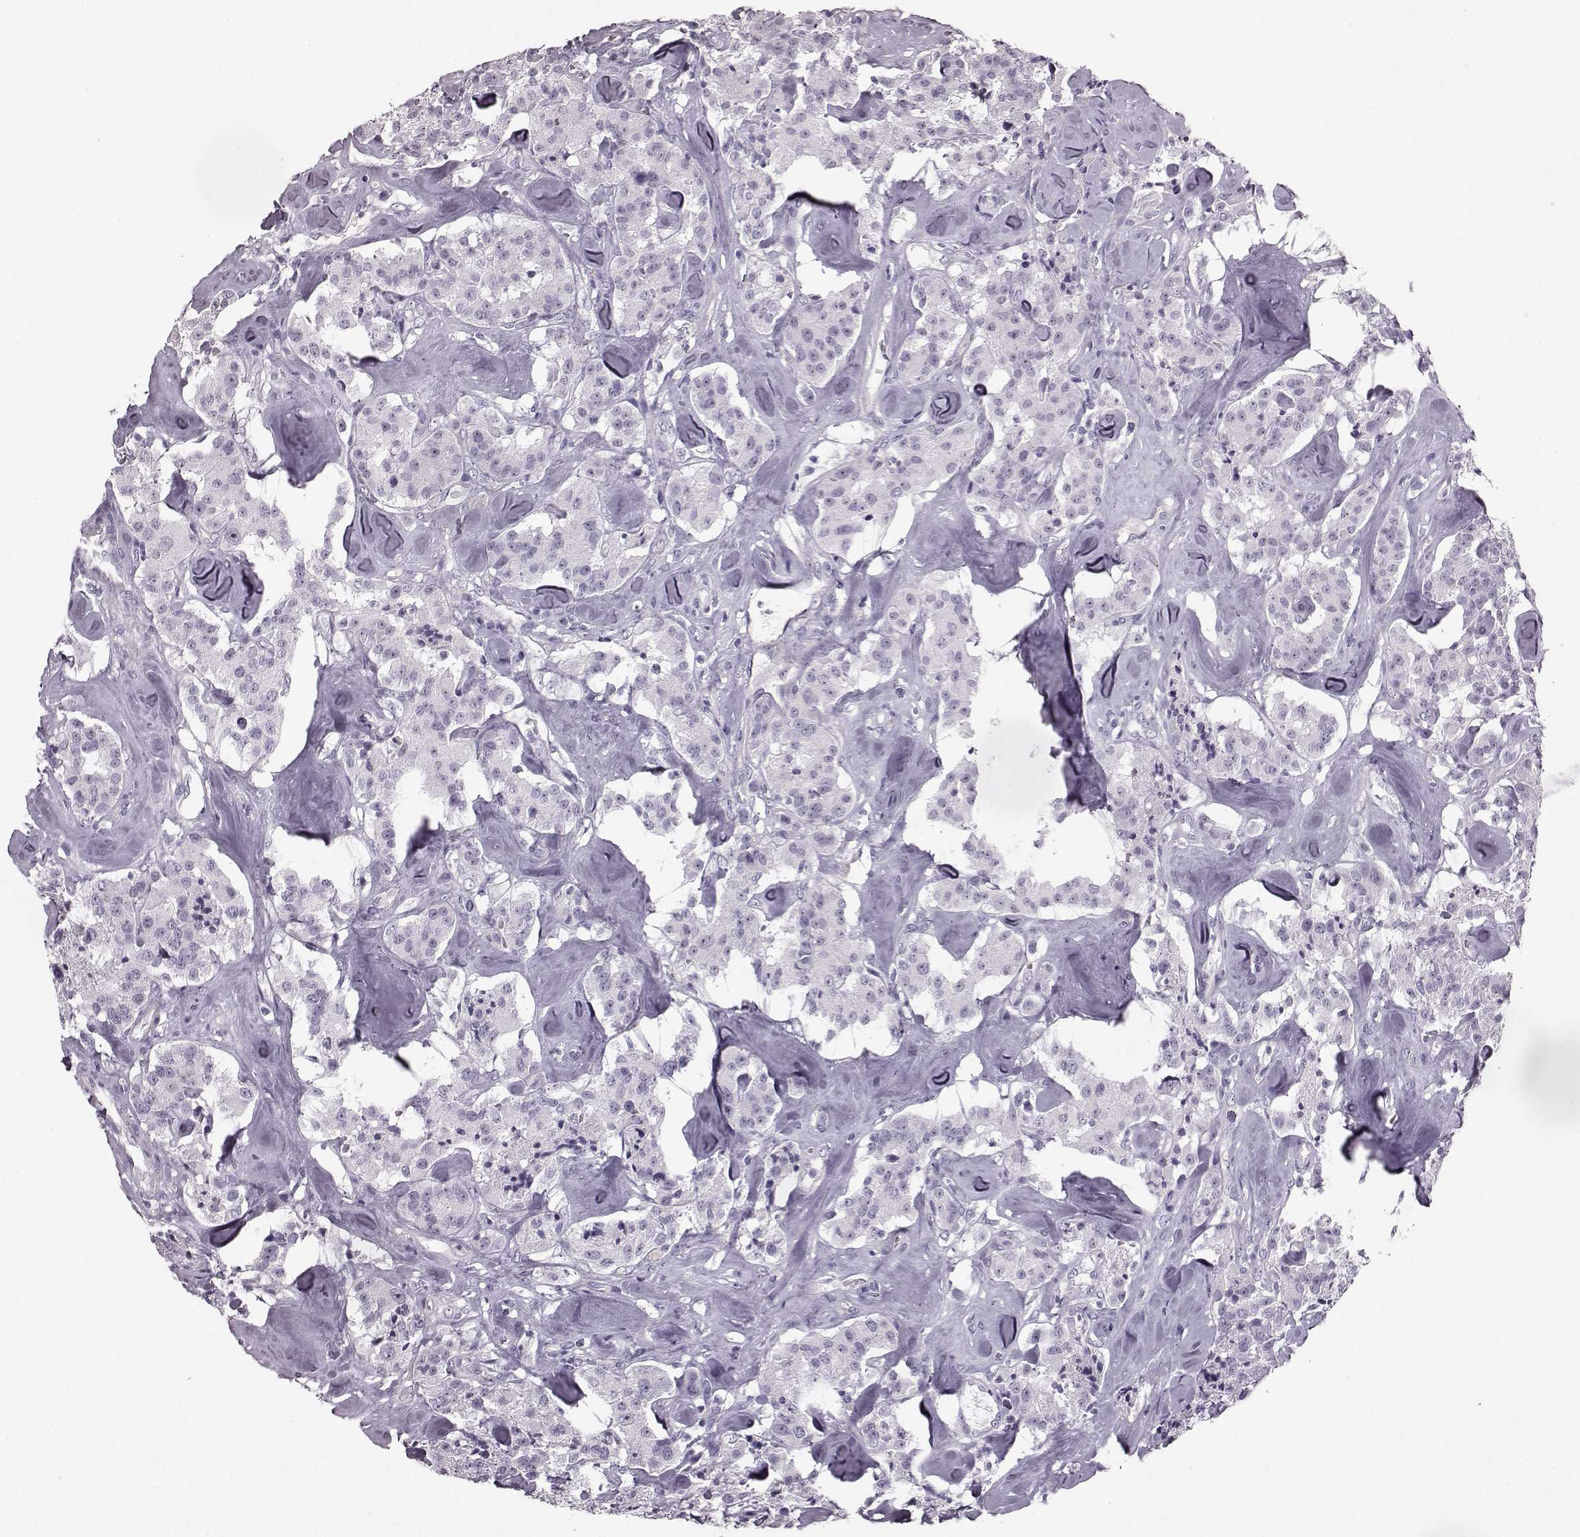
{"staining": {"intensity": "negative", "quantity": "none", "location": "none"}, "tissue": "carcinoid", "cell_type": "Tumor cells", "image_type": "cancer", "snomed": [{"axis": "morphology", "description": "Carcinoid, malignant, NOS"}, {"axis": "topography", "description": "Pancreas"}], "caption": "The photomicrograph demonstrates no staining of tumor cells in carcinoid. (Stains: DAB (3,3'-diaminobenzidine) immunohistochemistry with hematoxylin counter stain, Microscopy: brightfield microscopy at high magnification).", "gene": "PRPH2", "patient": {"sex": "male", "age": 41}}